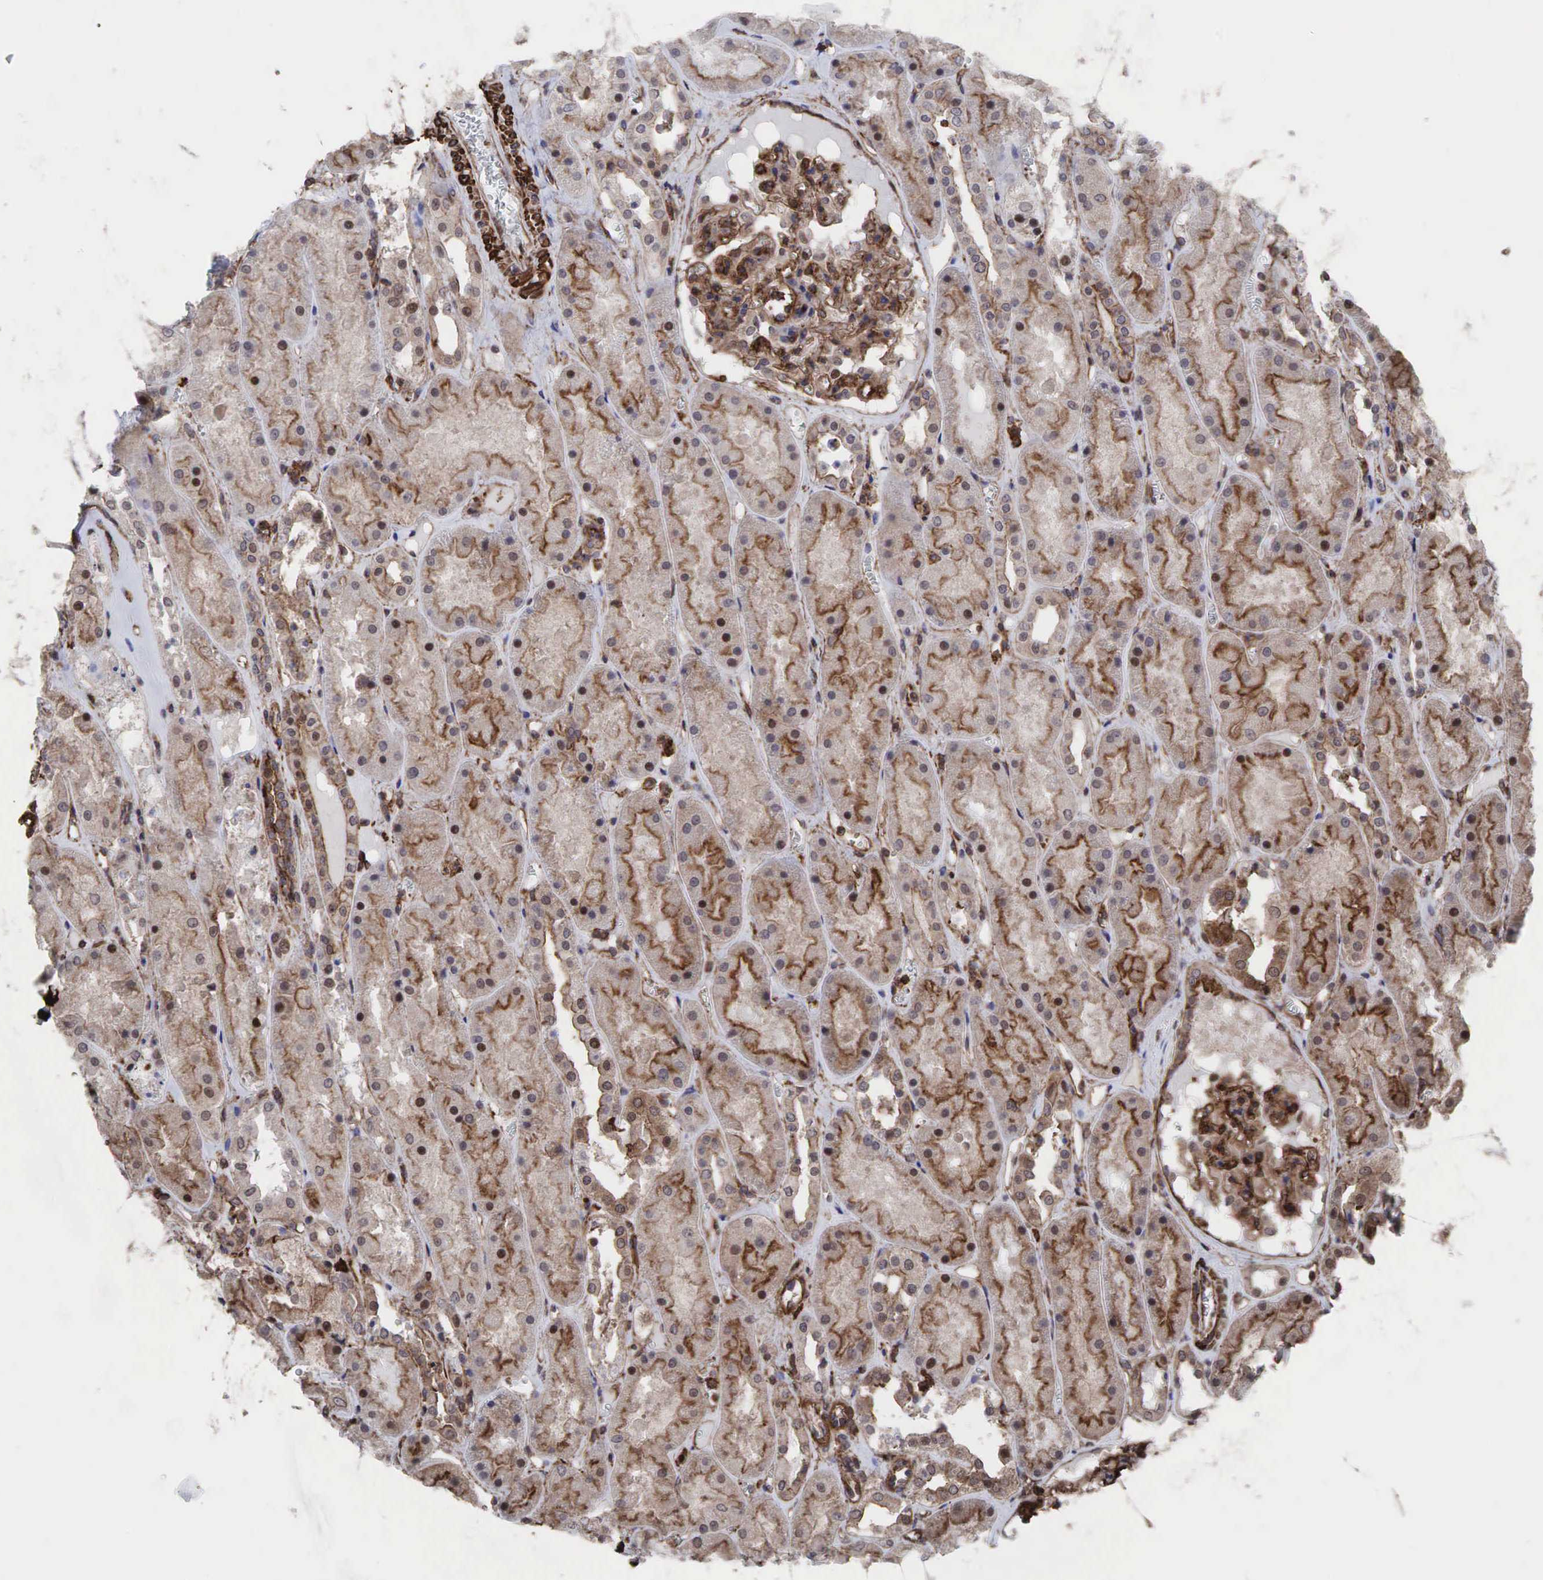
{"staining": {"intensity": "moderate", "quantity": "25%-75%", "location": "cytoplasmic/membranous,nuclear"}, "tissue": "kidney", "cell_type": "Cells in glomeruli", "image_type": "normal", "snomed": [{"axis": "morphology", "description": "Normal tissue, NOS"}, {"axis": "topography", "description": "Kidney"}], "caption": "Immunohistochemistry (IHC) of benign kidney demonstrates medium levels of moderate cytoplasmic/membranous,nuclear expression in approximately 25%-75% of cells in glomeruli. Using DAB (3,3'-diaminobenzidine) (brown) and hematoxylin (blue) stains, captured at high magnification using brightfield microscopy.", "gene": "GPRASP1", "patient": {"sex": "male", "age": 36}}